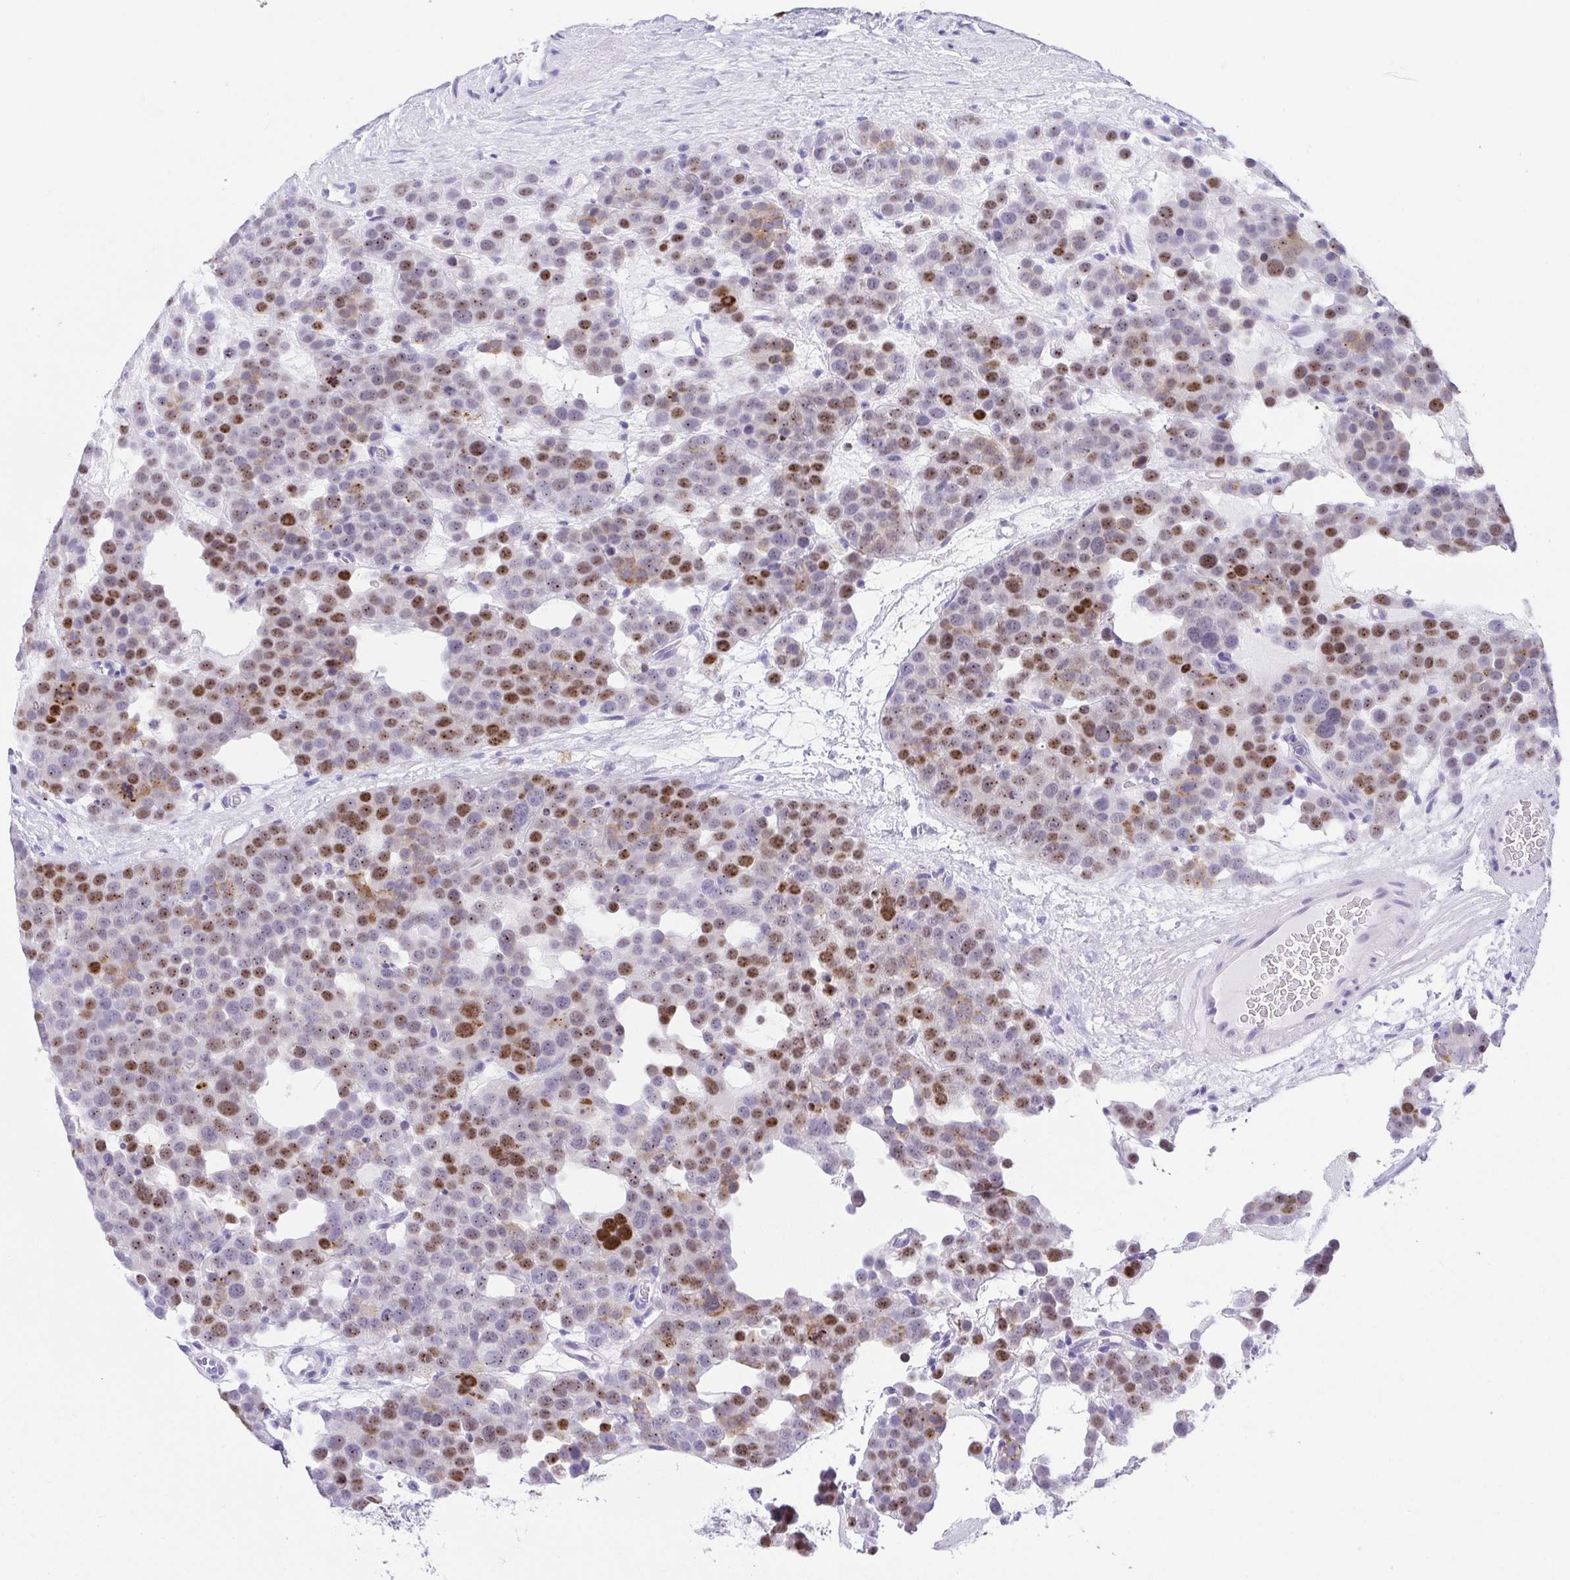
{"staining": {"intensity": "moderate", "quantity": "25%-75%", "location": "nuclear"}, "tissue": "testis cancer", "cell_type": "Tumor cells", "image_type": "cancer", "snomed": [{"axis": "morphology", "description": "Seminoma, NOS"}, {"axis": "topography", "description": "Testis"}], "caption": "Protein analysis of testis cancer tissue exhibits moderate nuclear positivity in approximately 25%-75% of tumor cells. The protein is stained brown, and the nuclei are stained in blue (DAB (3,3'-diaminobenzidine) IHC with brightfield microscopy, high magnification).", "gene": "LUZP4", "patient": {"sex": "male", "age": 71}}